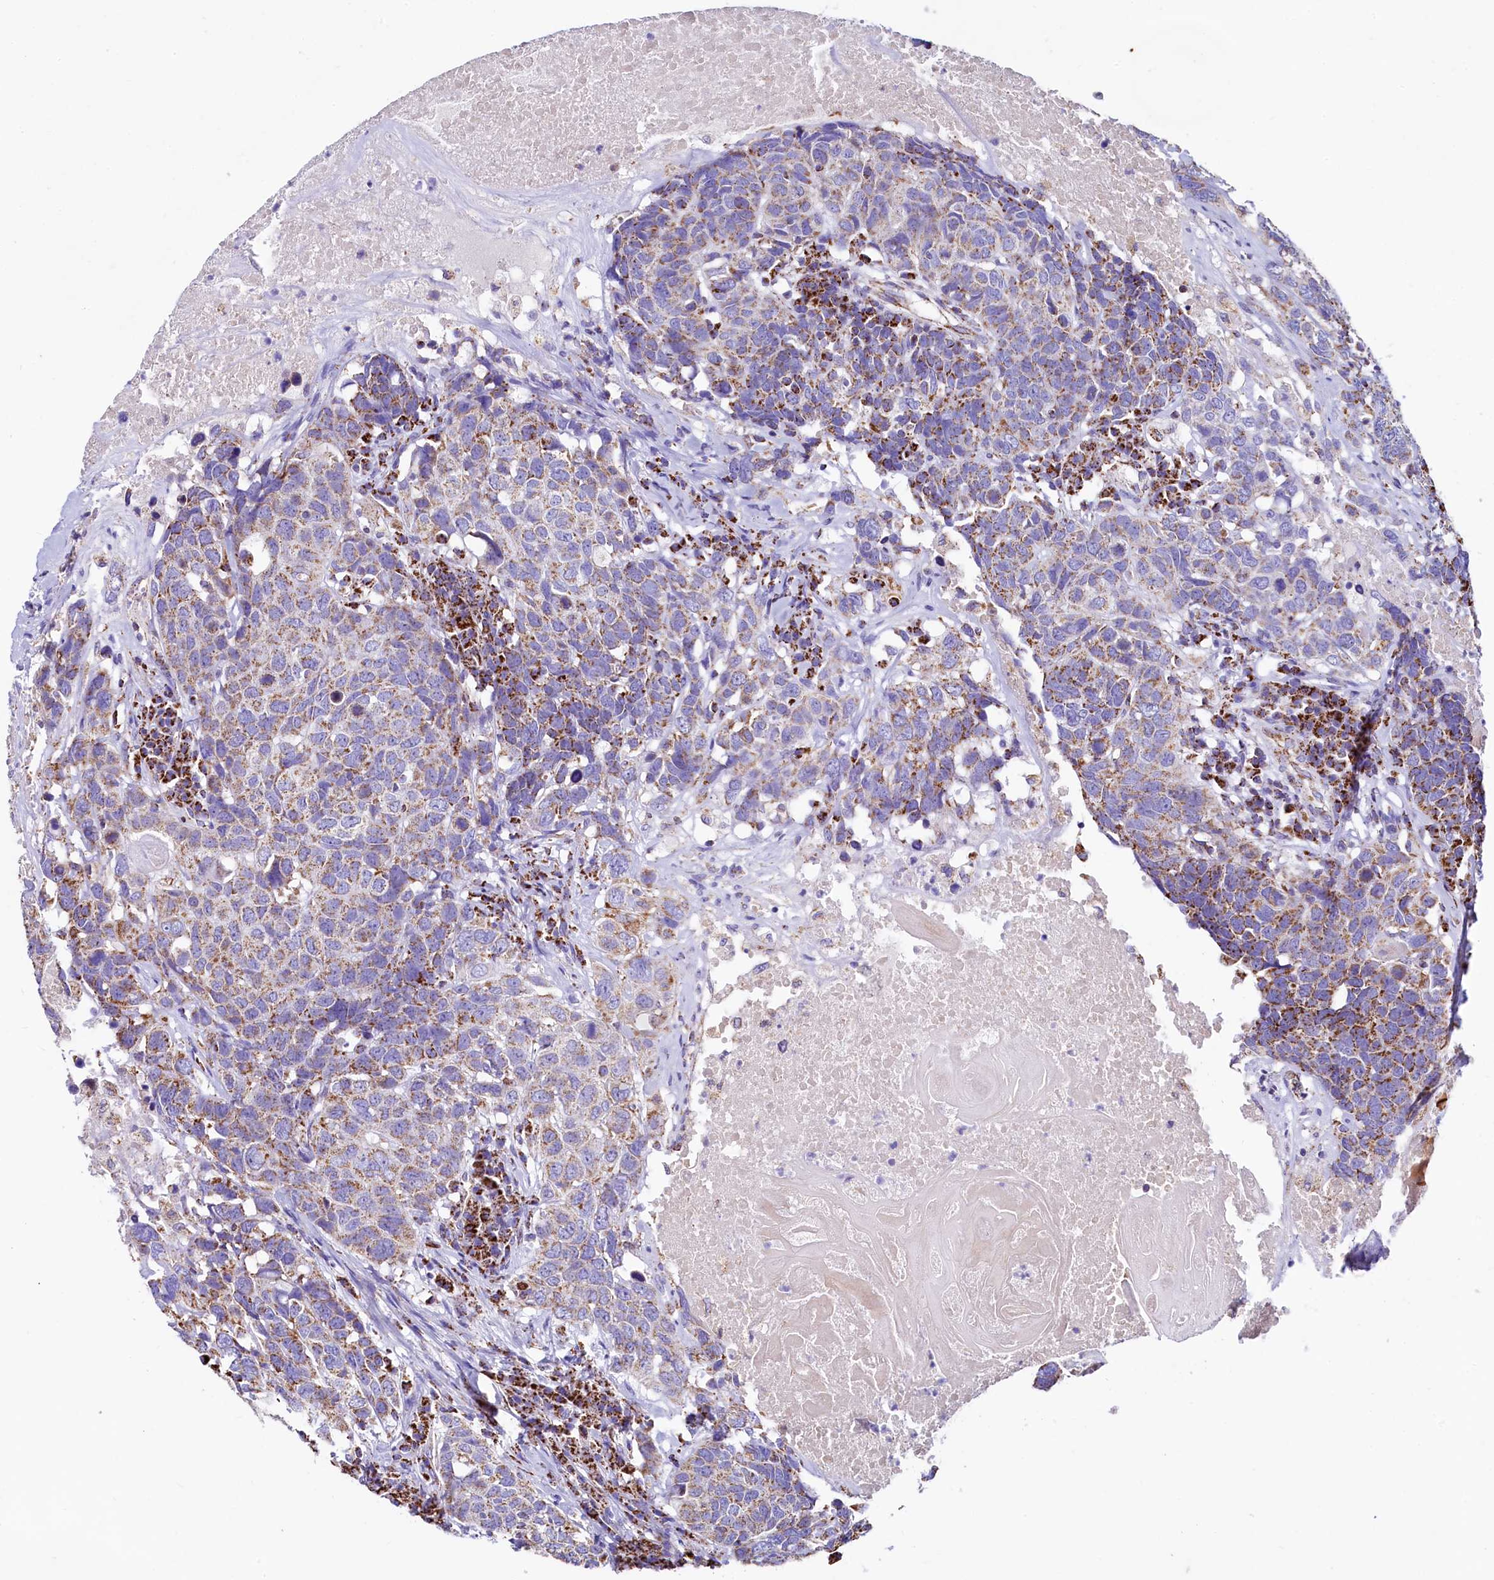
{"staining": {"intensity": "moderate", "quantity": "25%-75%", "location": "cytoplasmic/membranous"}, "tissue": "head and neck cancer", "cell_type": "Tumor cells", "image_type": "cancer", "snomed": [{"axis": "morphology", "description": "Squamous cell carcinoma, NOS"}, {"axis": "topography", "description": "Head-Neck"}], "caption": "Approximately 25%-75% of tumor cells in head and neck cancer reveal moderate cytoplasmic/membranous protein staining as visualized by brown immunohistochemical staining.", "gene": "IDH3A", "patient": {"sex": "male", "age": 66}}